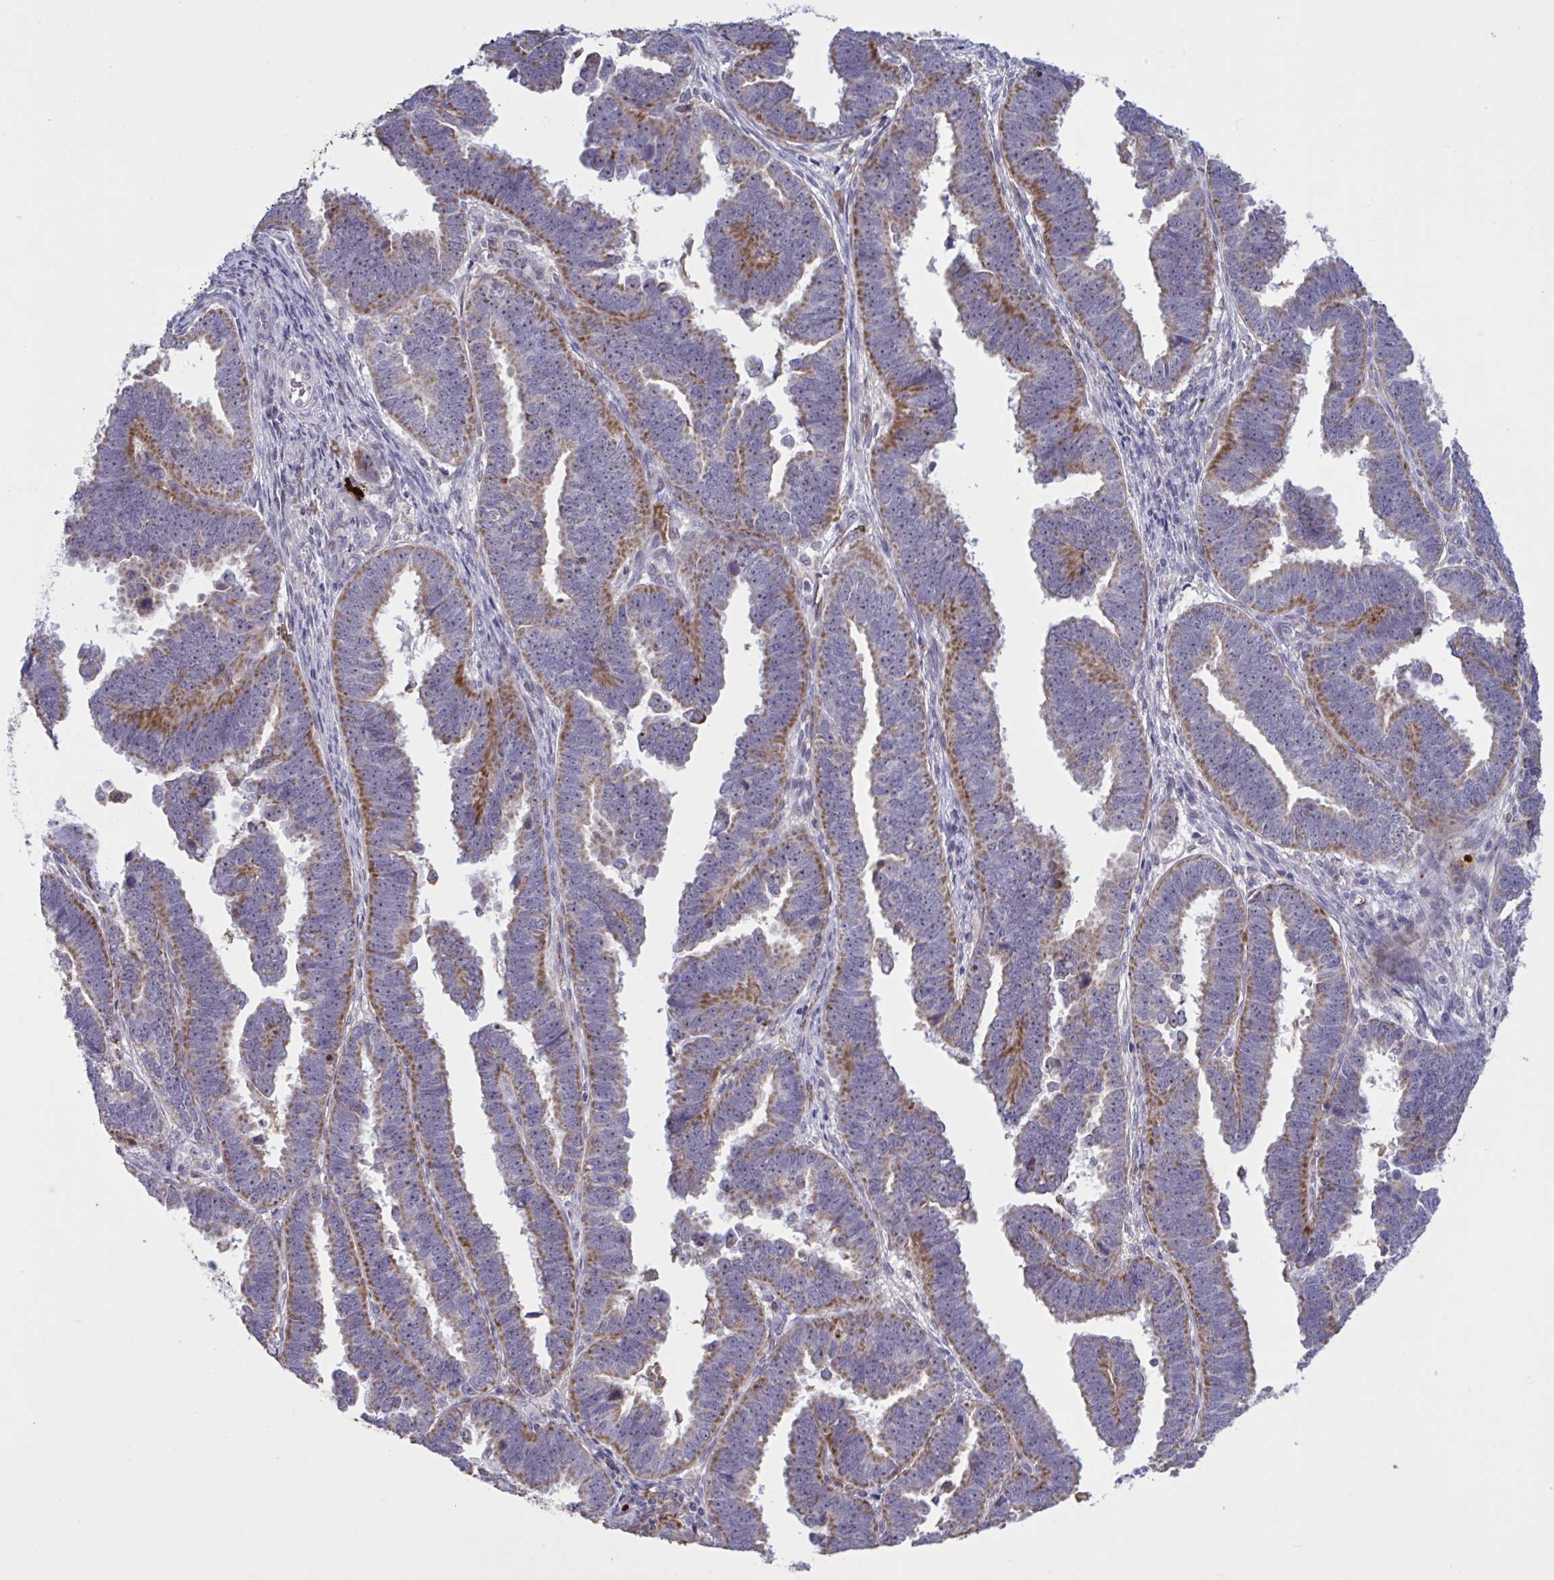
{"staining": {"intensity": "moderate", "quantity": "25%-75%", "location": "cytoplasmic/membranous"}, "tissue": "endometrial cancer", "cell_type": "Tumor cells", "image_type": "cancer", "snomed": [{"axis": "morphology", "description": "Adenocarcinoma, NOS"}, {"axis": "topography", "description": "Endometrium"}], "caption": "Immunohistochemistry of endometrial cancer displays medium levels of moderate cytoplasmic/membranous expression in about 25%-75% of tumor cells.", "gene": "CD101", "patient": {"sex": "female", "age": 75}}